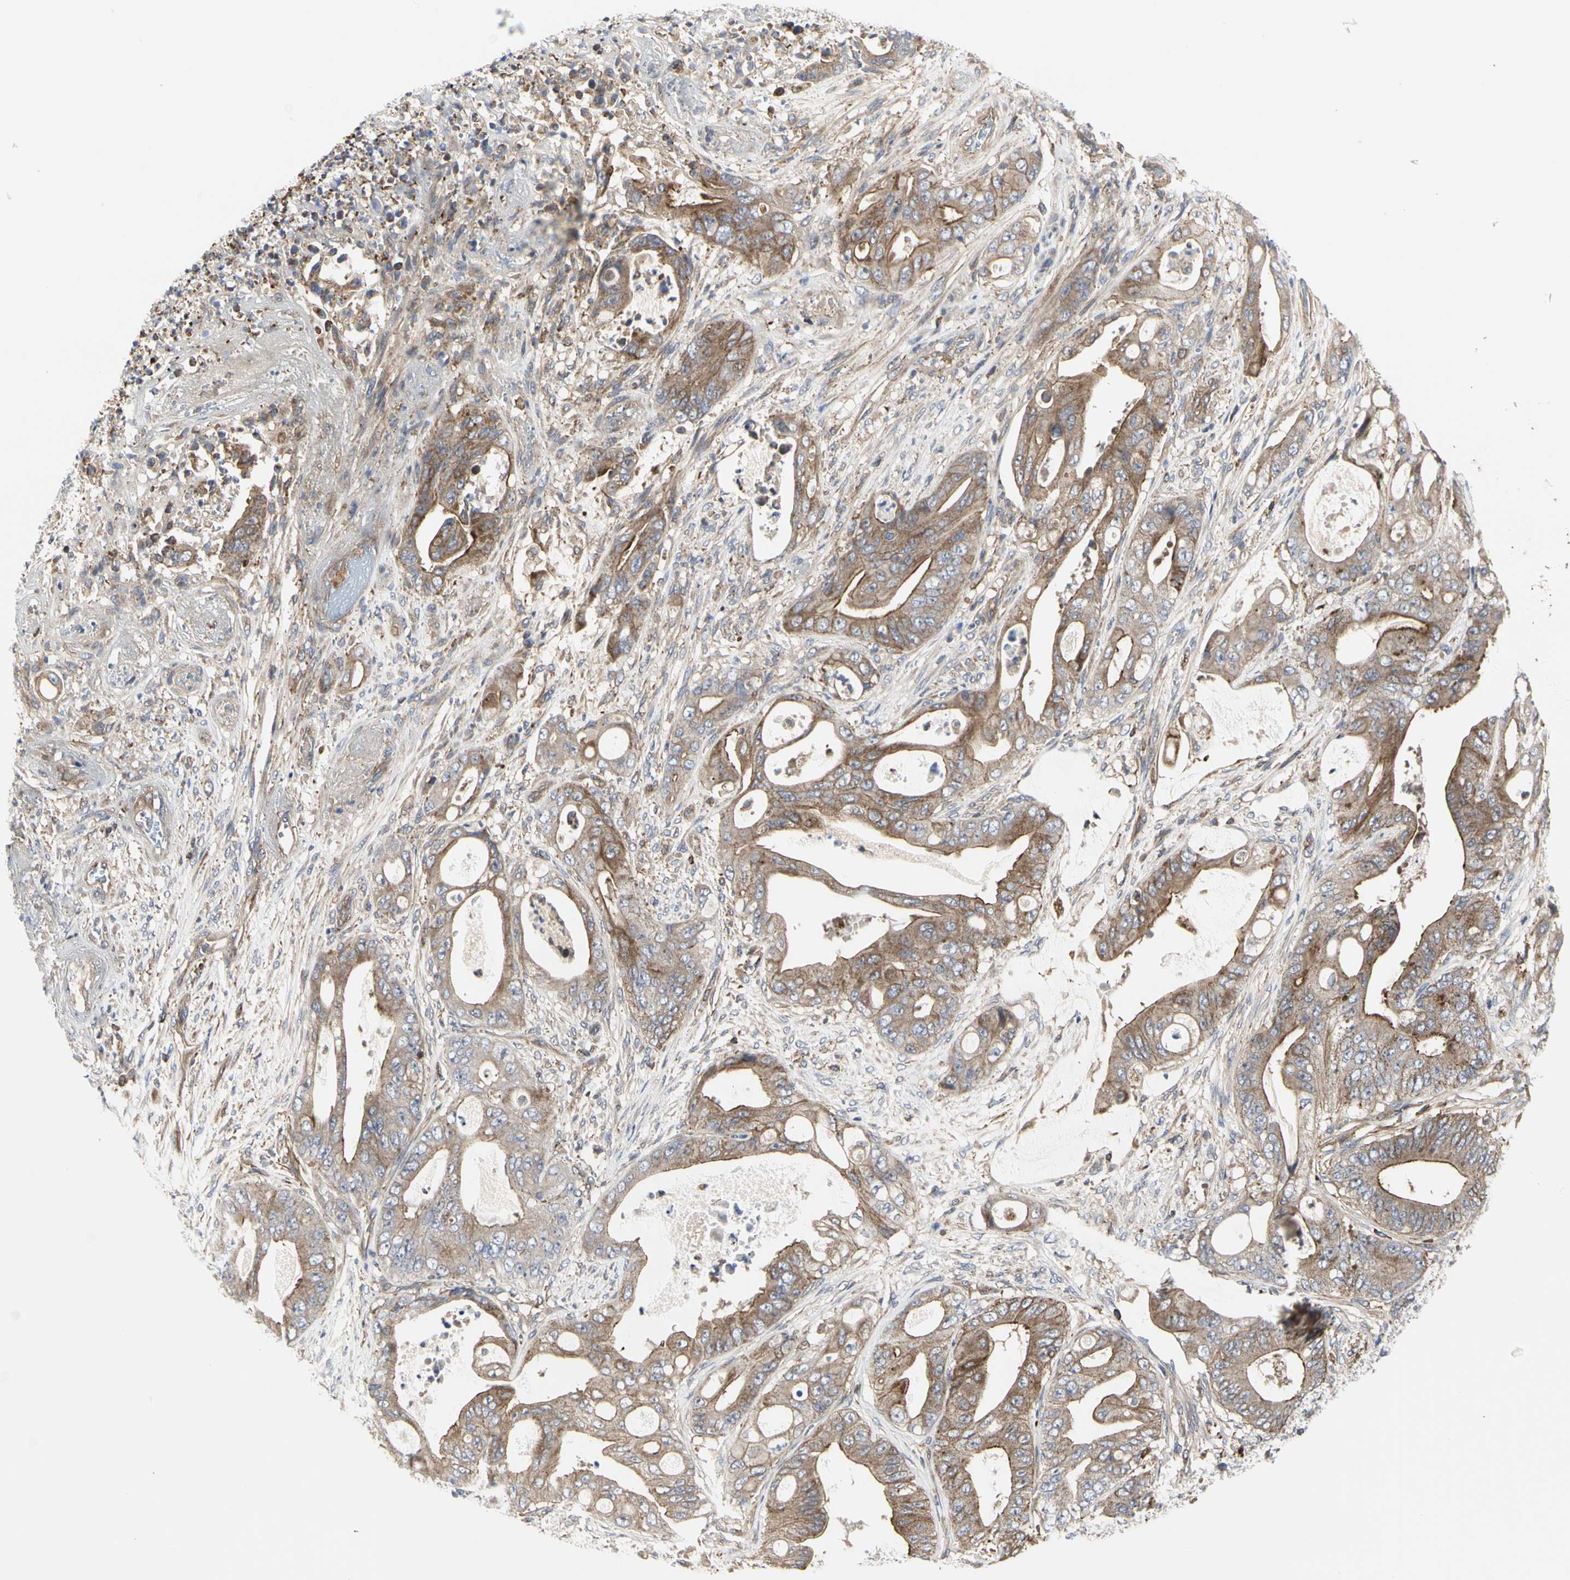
{"staining": {"intensity": "moderate", "quantity": ">75%", "location": "cytoplasmic/membranous"}, "tissue": "stomach cancer", "cell_type": "Tumor cells", "image_type": "cancer", "snomed": [{"axis": "morphology", "description": "Adenocarcinoma, NOS"}, {"axis": "topography", "description": "Stomach"}], "caption": "Brown immunohistochemical staining in human stomach cancer (adenocarcinoma) displays moderate cytoplasmic/membranous staining in approximately >75% of tumor cells.", "gene": "NAPG", "patient": {"sex": "female", "age": 73}}